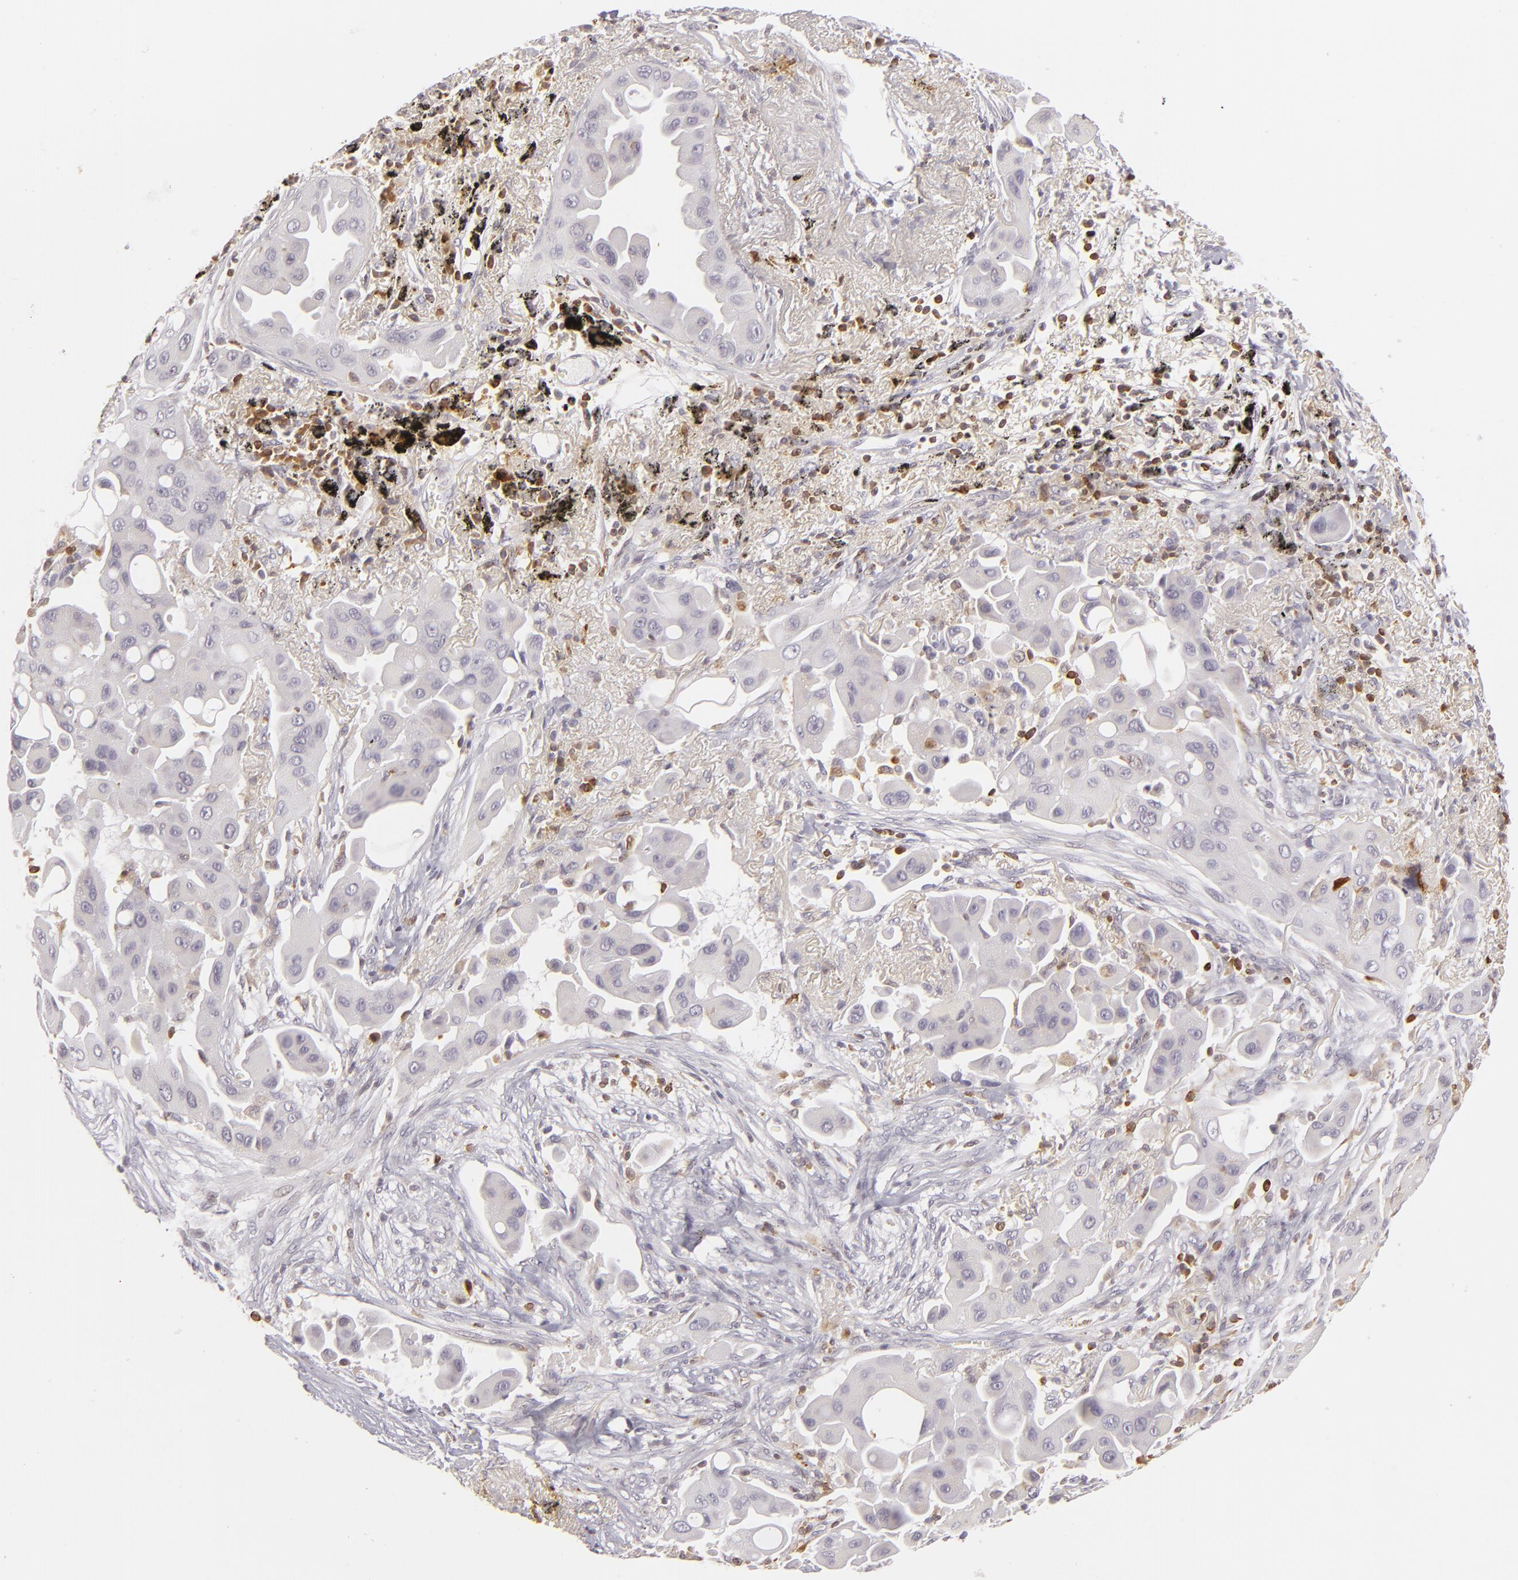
{"staining": {"intensity": "weak", "quantity": "<25%", "location": "cytoplasmic/membranous"}, "tissue": "lung cancer", "cell_type": "Tumor cells", "image_type": "cancer", "snomed": [{"axis": "morphology", "description": "Adenocarcinoma, NOS"}, {"axis": "topography", "description": "Lung"}], "caption": "Histopathology image shows no protein positivity in tumor cells of lung cancer tissue. The staining was performed using DAB to visualize the protein expression in brown, while the nuclei were stained in blue with hematoxylin (Magnification: 20x).", "gene": "APOBEC3G", "patient": {"sex": "male", "age": 68}}